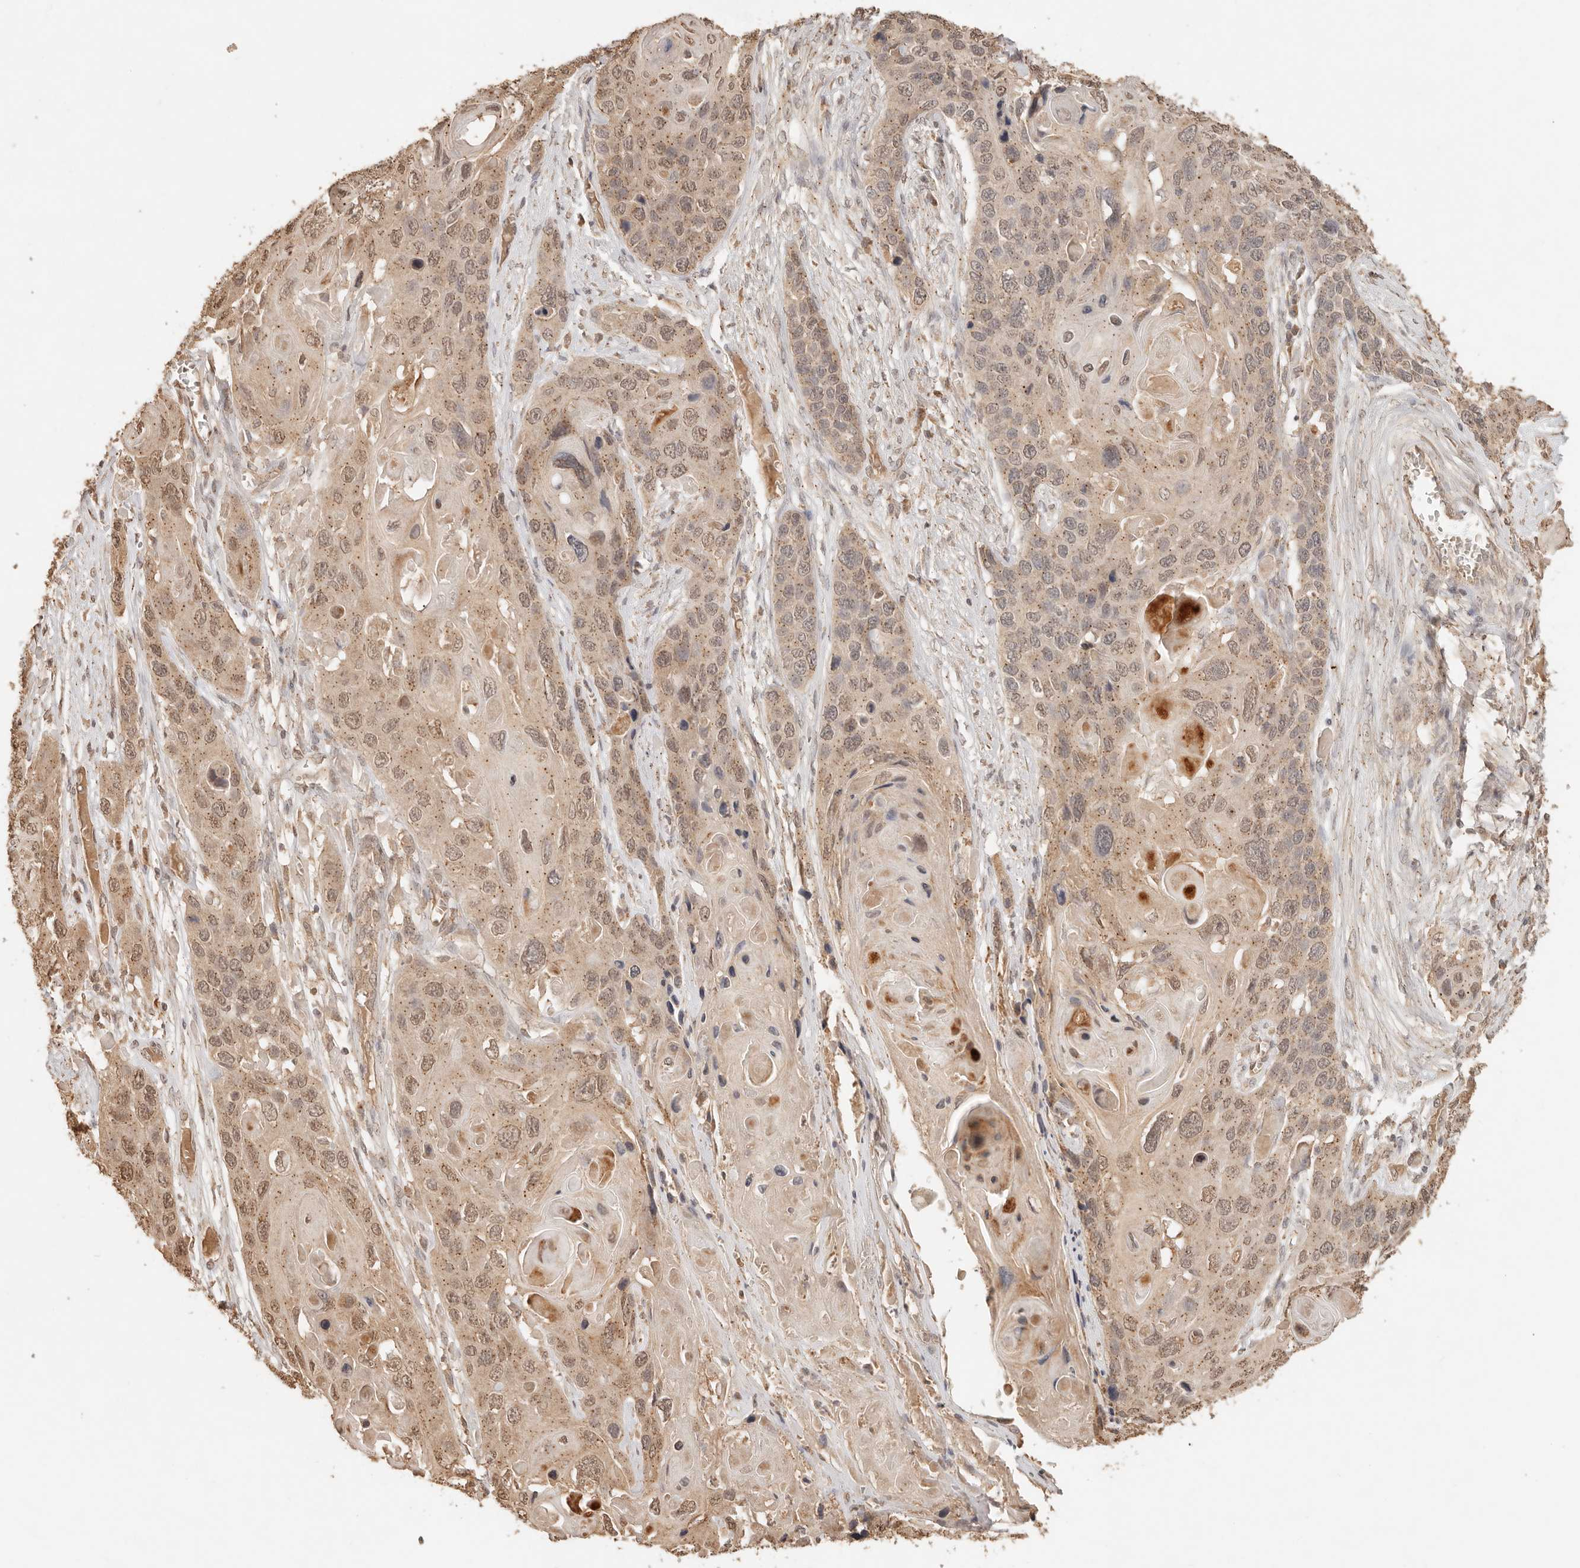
{"staining": {"intensity": "weak", "quantity": ">75%", "location": "cytoplasmic/membranous,nuclear"}, "tissue": "skin cancer", "cell_type": "Tumor cells", "image_type": "cancer", "snomed": [{"axis": "morphology", "description": "Squamous cell carcinoma, NOS"}, {"axis": "topography", "description": "Skin"}], "caption": "This is a micrograph of immunohistochemistry (IHC) staining of squamous cell carcinoma (skin), which shows weak positivity in the cytoplasmic/membranous and nuclear of tumor cells.", "gene": "LMO4", "patient": {"sex": "male", "age": 55}}